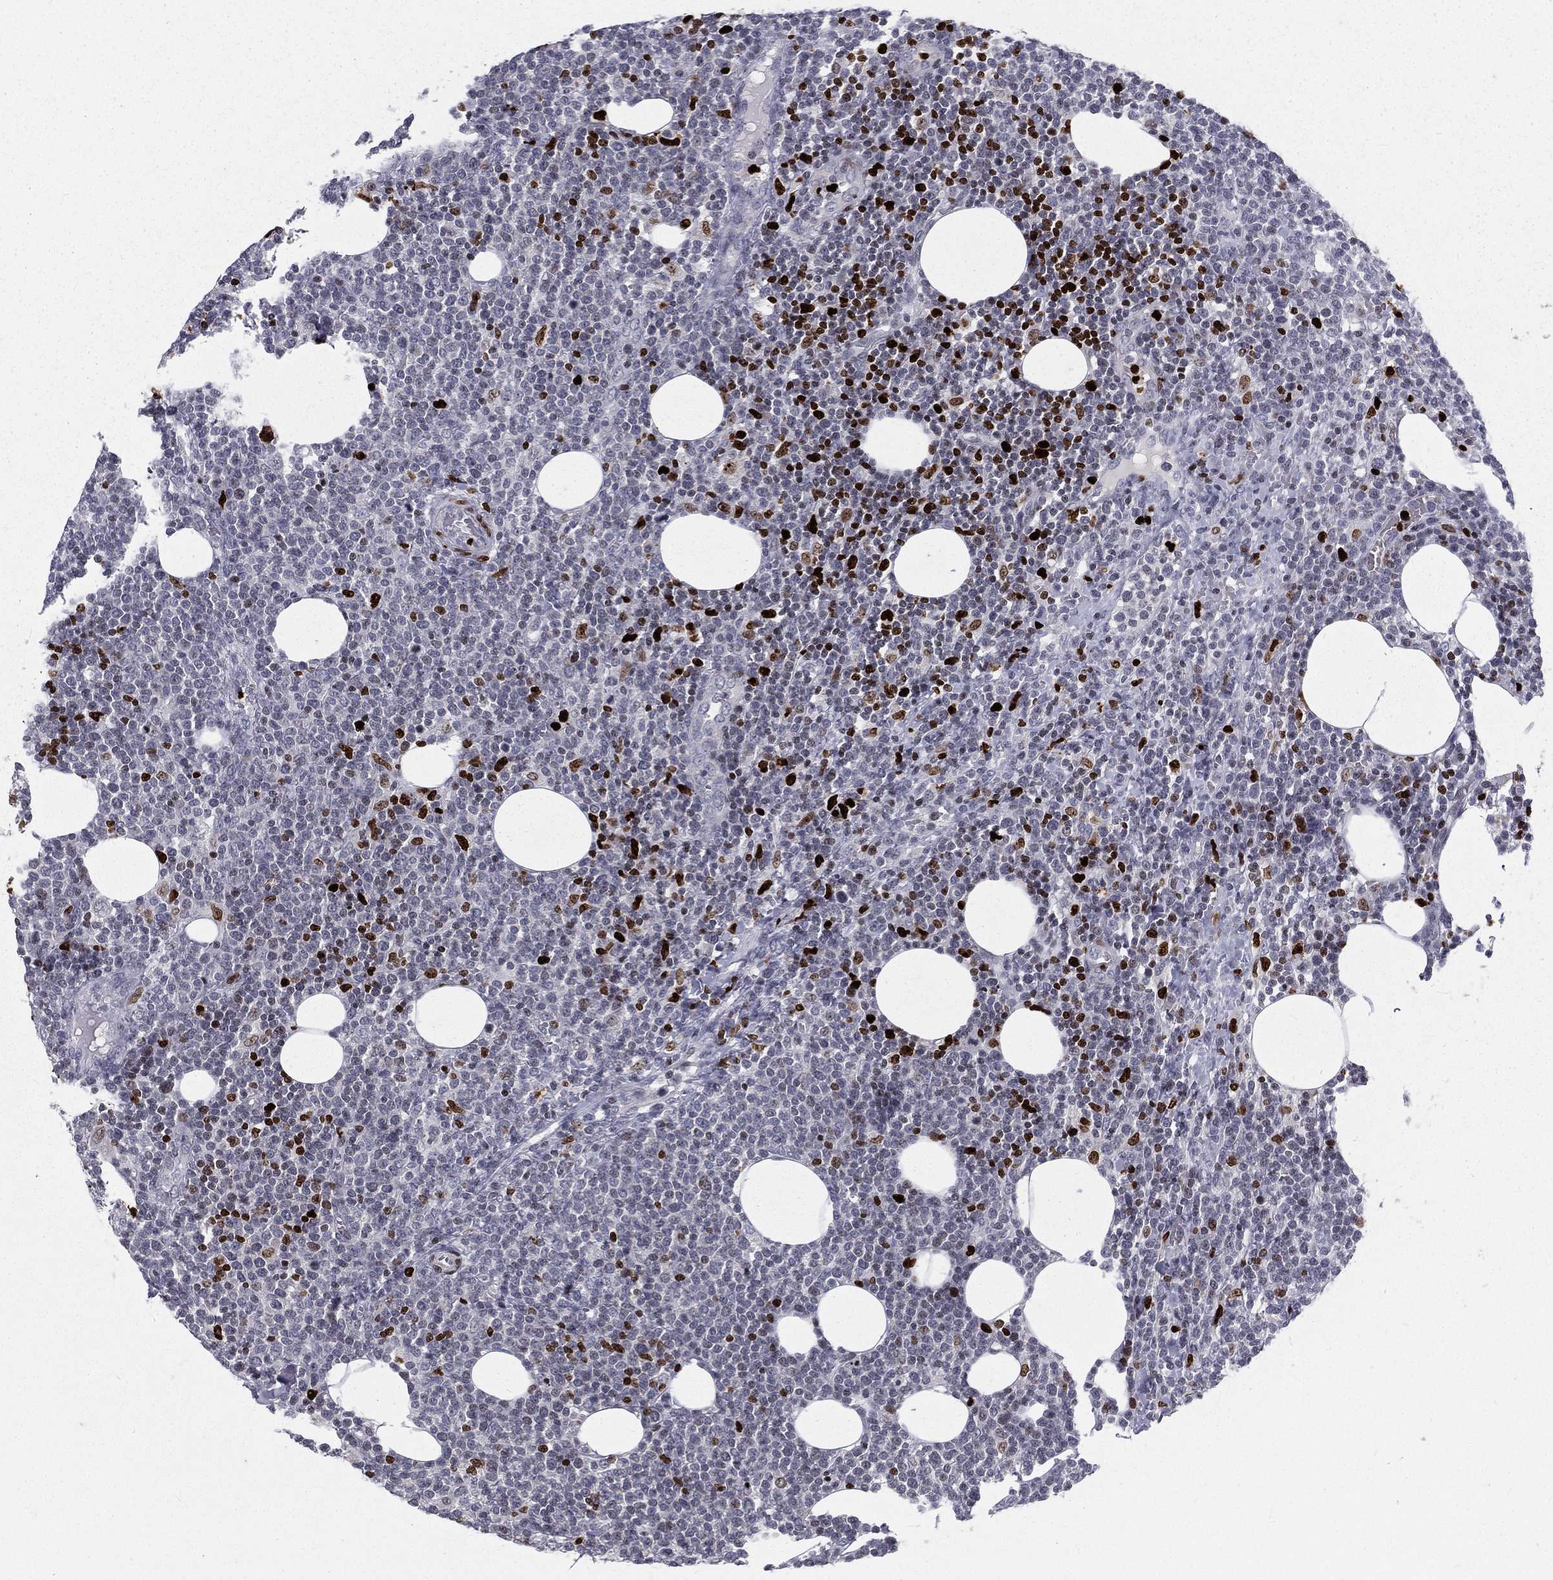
{"staining": {"intensity": "strong", "quantity": "<25%", "location": "nuclear"}, "tissue": "lymphoma", "cell_type": "Tumor cells", "image_type": "cancer", "snomed": [{"axis": "morphology", "description": "Malignant lymphoma, non-Hodgkin's type, High grade"}, {"axis": "topography", "description": "Lymph node"}], "caption": "Tumor cells reveal medium levels of strong nuclear expression in approximately <25% of cells in human high-grade malignant lymphoma, non-Hodgkin's type. The staining was performed using DAB (3,3'-diaminobenzidine), with brown indicating positive protein expression. Nuclei are stained blue with hematoxylin.", "gene": "MNDA", "patient": {"sex": "male", "age": 61}}